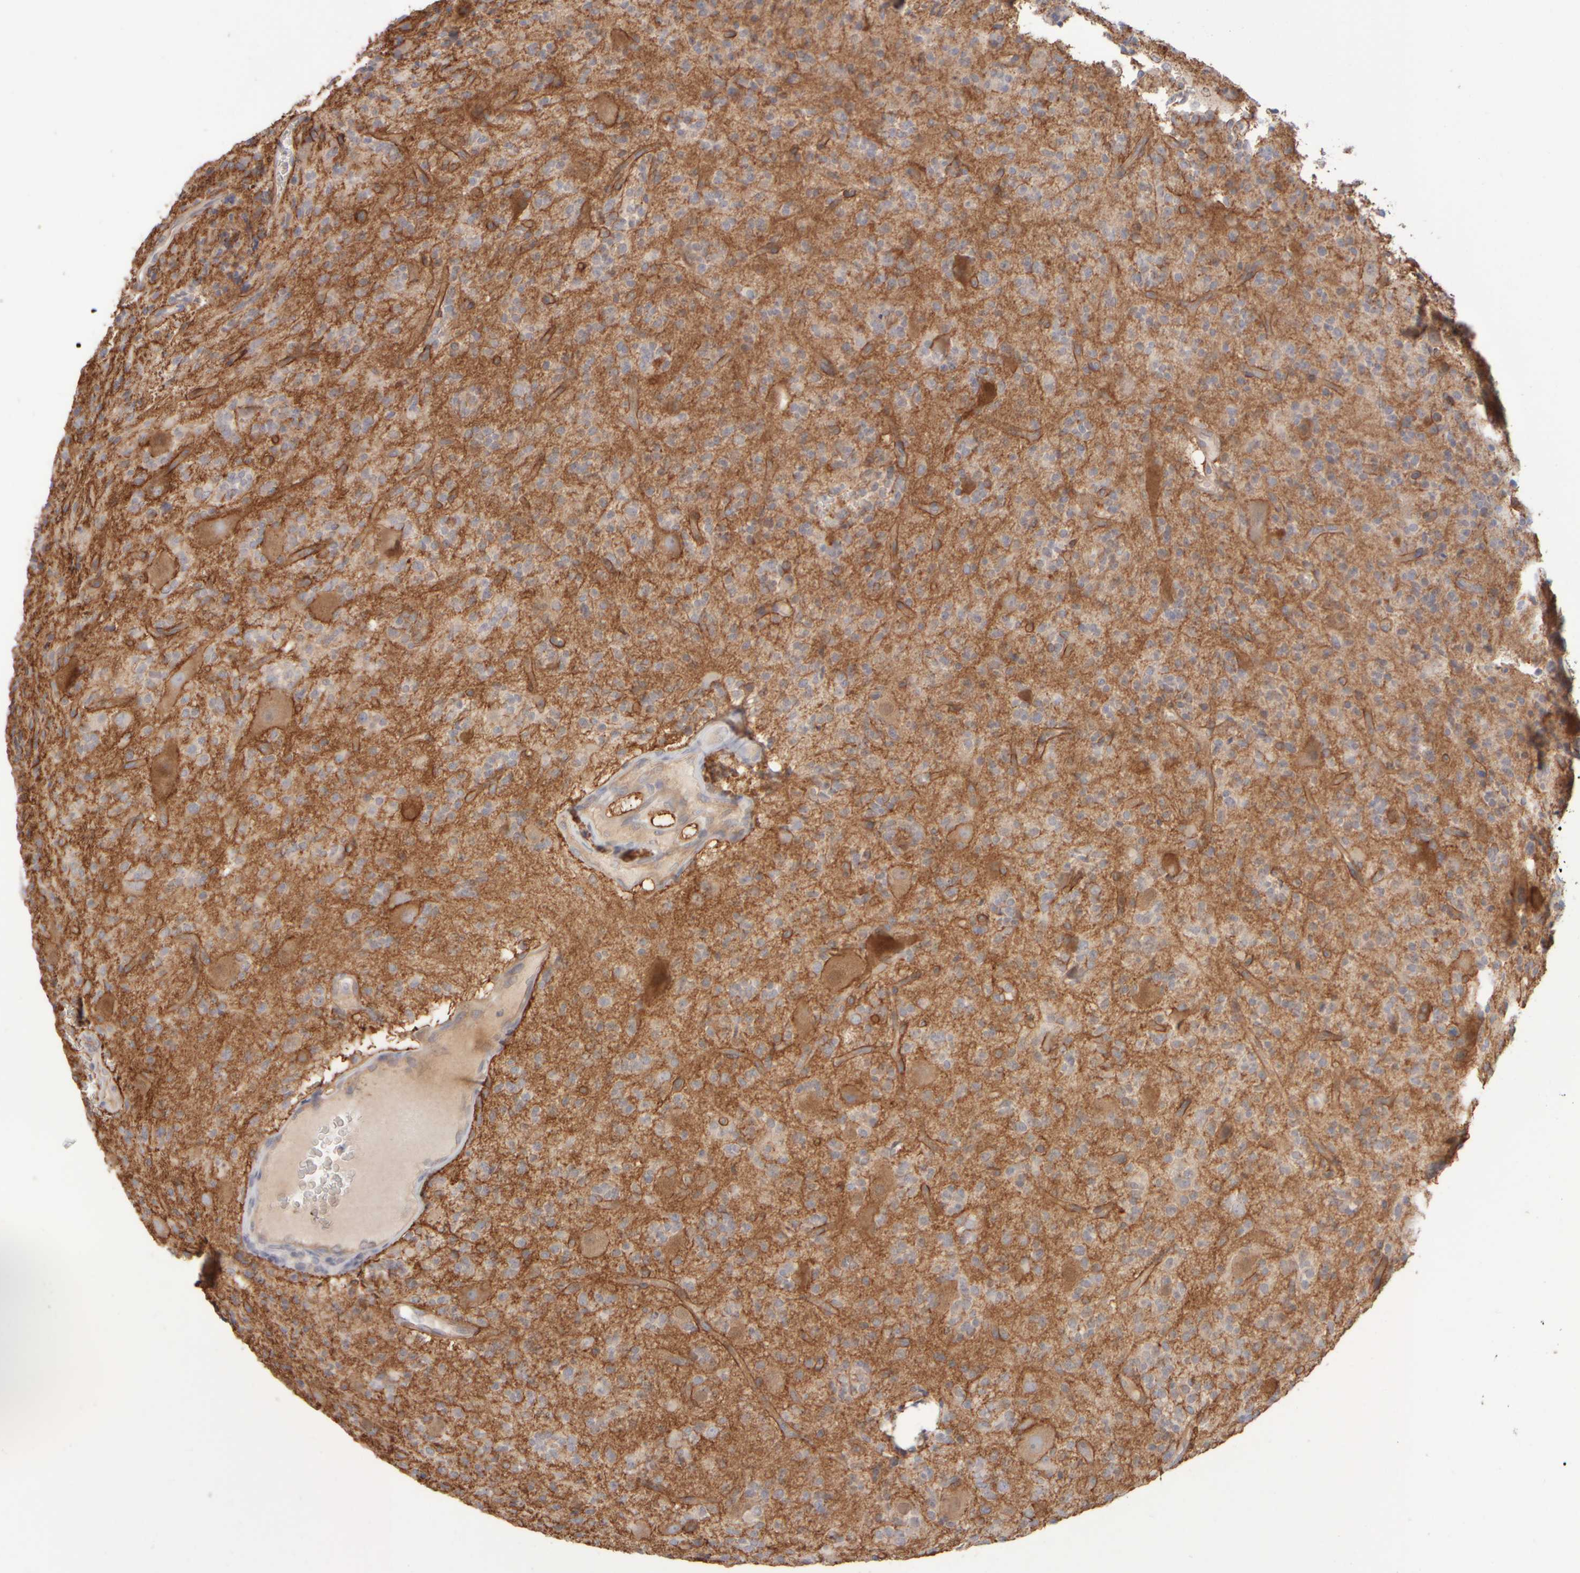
{"staining": {"intensity": "moderate", "quantity": "25%-75%", "location": "cytoplasmic/membranous"}, "tissue": "glioma", "cell_type": "Tumor cells", "image_type": "cancer", "snomed": [{"axis": "morphology", "description": "Glioma, malignant, High grade"}, {"axis": "topography", "description": "Brain"}], "caption": "Immunohistochemical staining of human glioma shows medium levels of moderate cytoplasmic/membranous staining in about 25%-75% of tumor cells. (DAB (3,3'-diaminobenzidine) IHC with brightfield microscopy, high magnification).", "gene": "GOPC", "patient": {"sex": "male", "age": 34}}